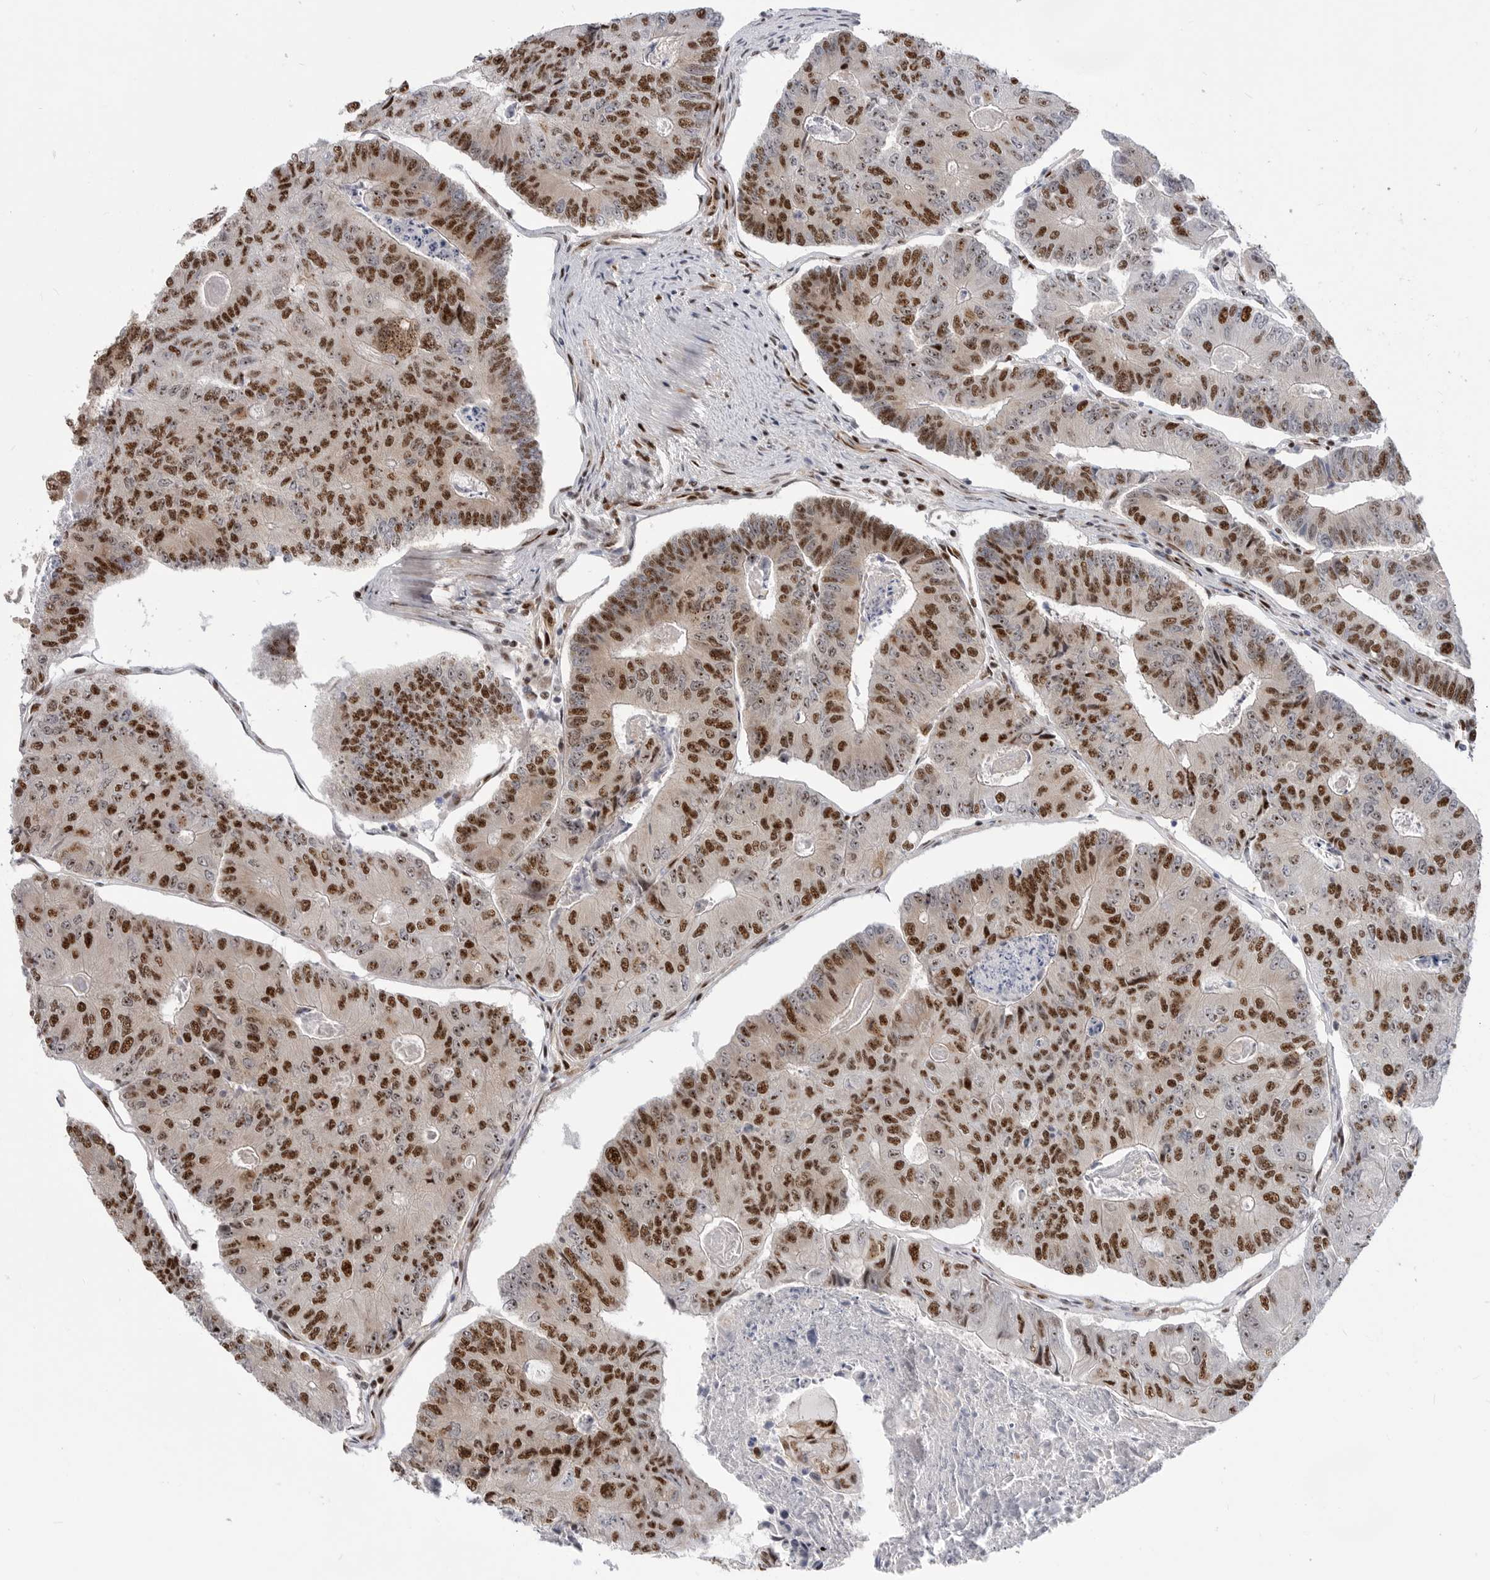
{"staining": {"intensity": "strong", "quantity": ">75%", "location": "nuclear"}, "tissue": "colorectal cancer", "cell_type": "Tumor cells", "image_type": "cancer", "snomed": [{"axis": "morphology", "description": "Adenocarcinoma, NOS"}, {"axis": "topography", "description": "Colon"}], "caption": "A micrograph of human colorectal cancer stained for a protein exhibits strong nuclear brown staining in tumor cells.", "gene": "GPATCH2", "patient": {"sex": "female", "age": 67}}